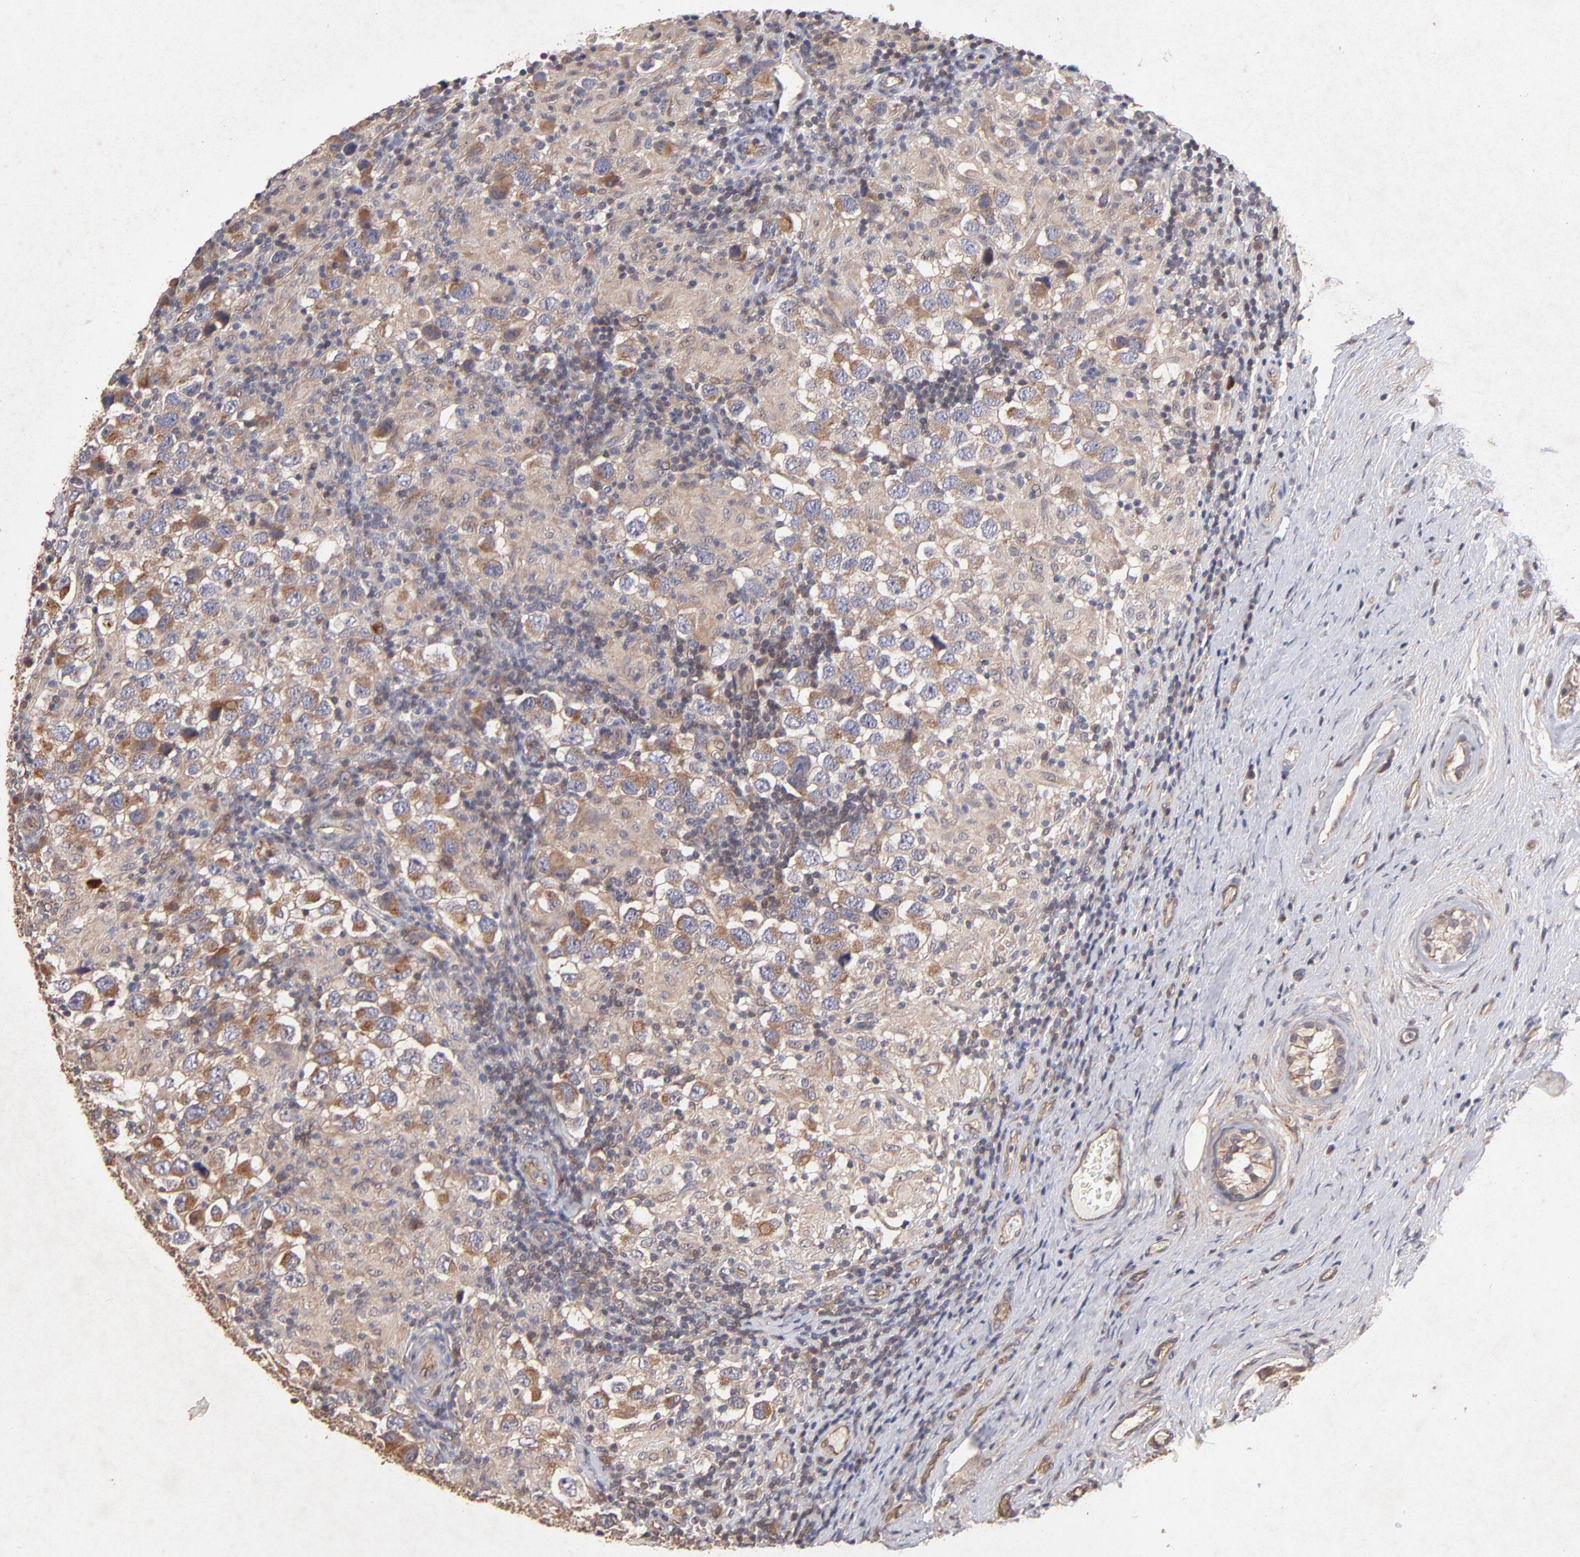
{"staining": {"intensity": "moderate", "quantity": ">75%", "location": "cytoplasmic/membranous"}, "tissue": "testis cancer", "cell_type": "Tumor cells", "image_type": "cancer", "snomed": [{"axis": "morphology", "description": "Carcinoma, Embryonal, NOS"}, {"axis": "topography", "description": "Testis"}], "caption": "Brown immunohistochemical staining in testis cancer (embryonal carcinoma) shows moderate cytoplasmic/membranous expression in approximately >75% of tumor cells.", "gene": "STAP2", "patient": {"sex": "male", "age": 21}}